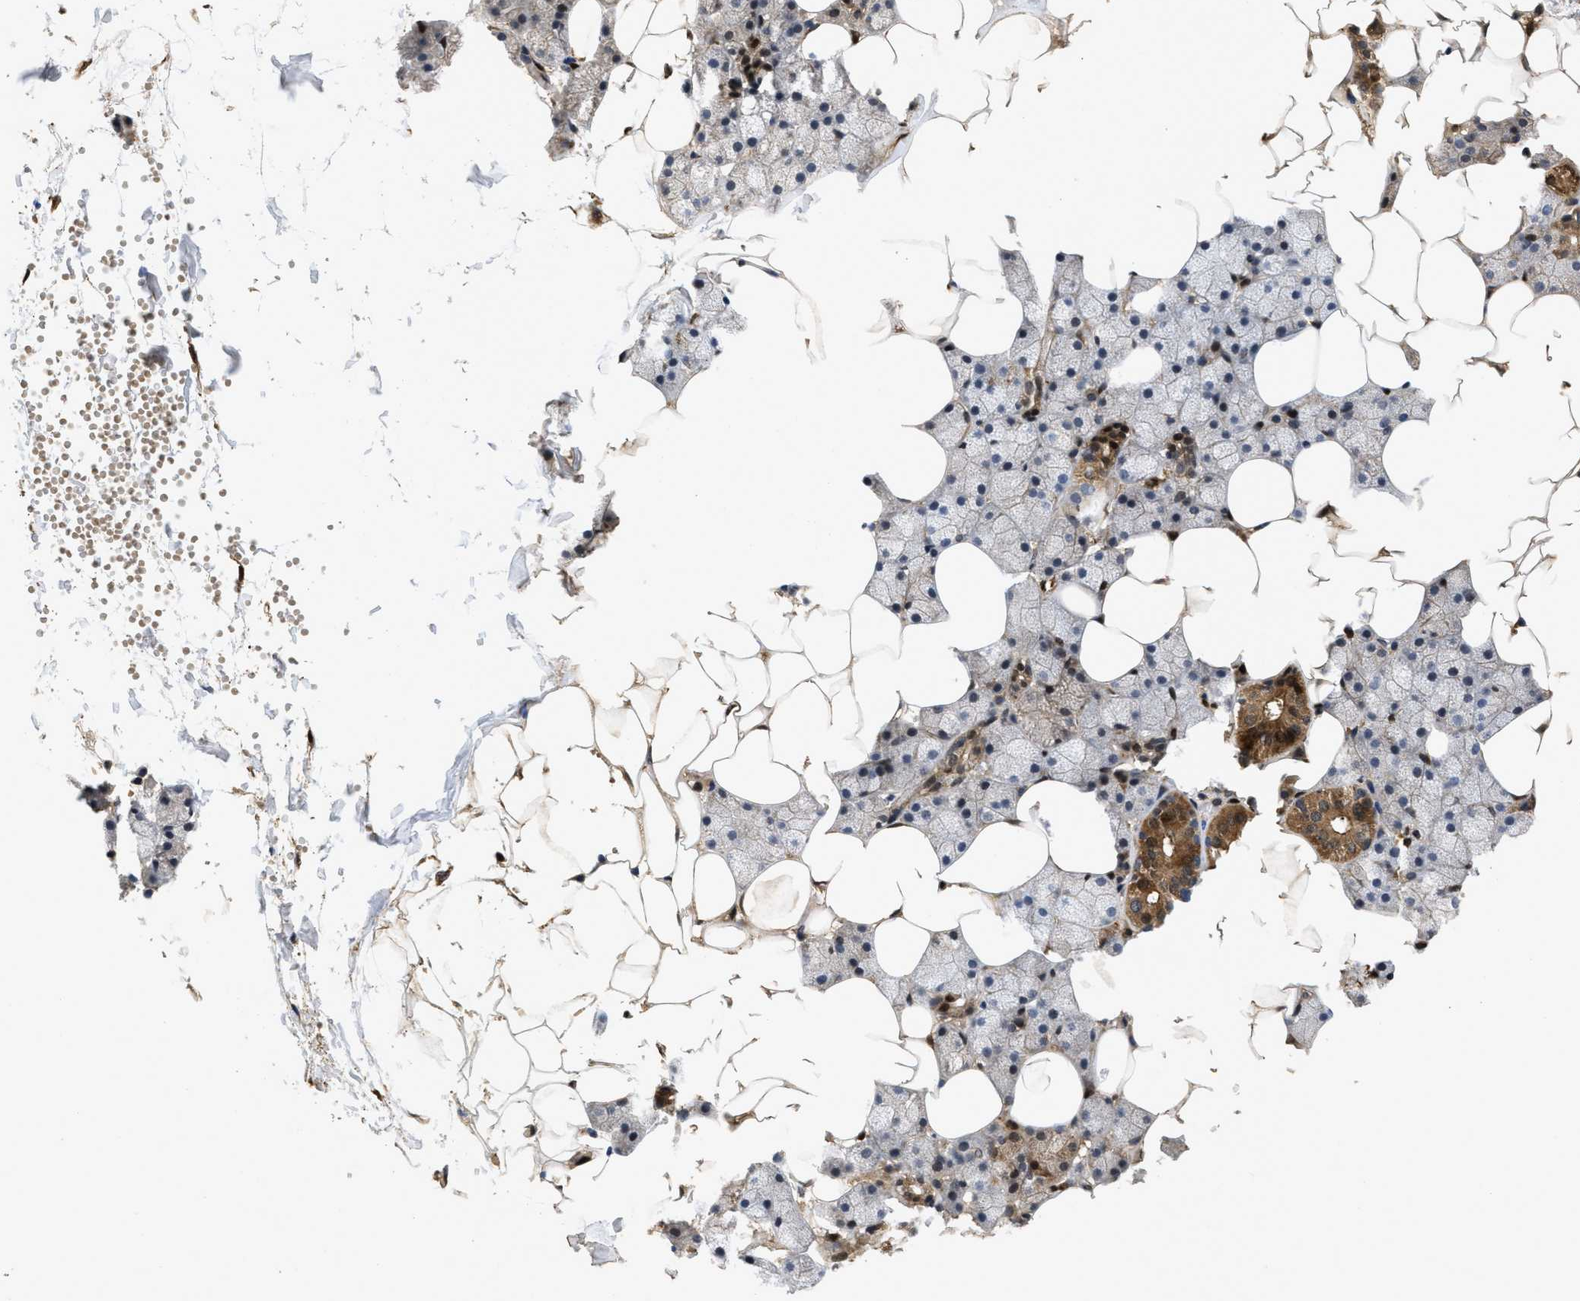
{"staining": {"intensity": "moderate", "quantity": "25%-75%", "location": "cytoplasmic/membranous,nuclear"}, "tissue": "salivary gland", "cell_type": "Glandular cells", "image_type": "normal", "snomed": [{"axis": "morphology", "description": "Normal tissue, NOS"}, {"axis": "topography", "description": "Salivary gland"}], "caption": "Unremarkable salivary gland demonstrates moderate cytoplasmic/membranous,nuclear staining in approximately 25%-75% of glandular cells, visualized by immunohistochemistry.", "gene": "CBR3", "patient": {"sex": "female", "age": 33}}